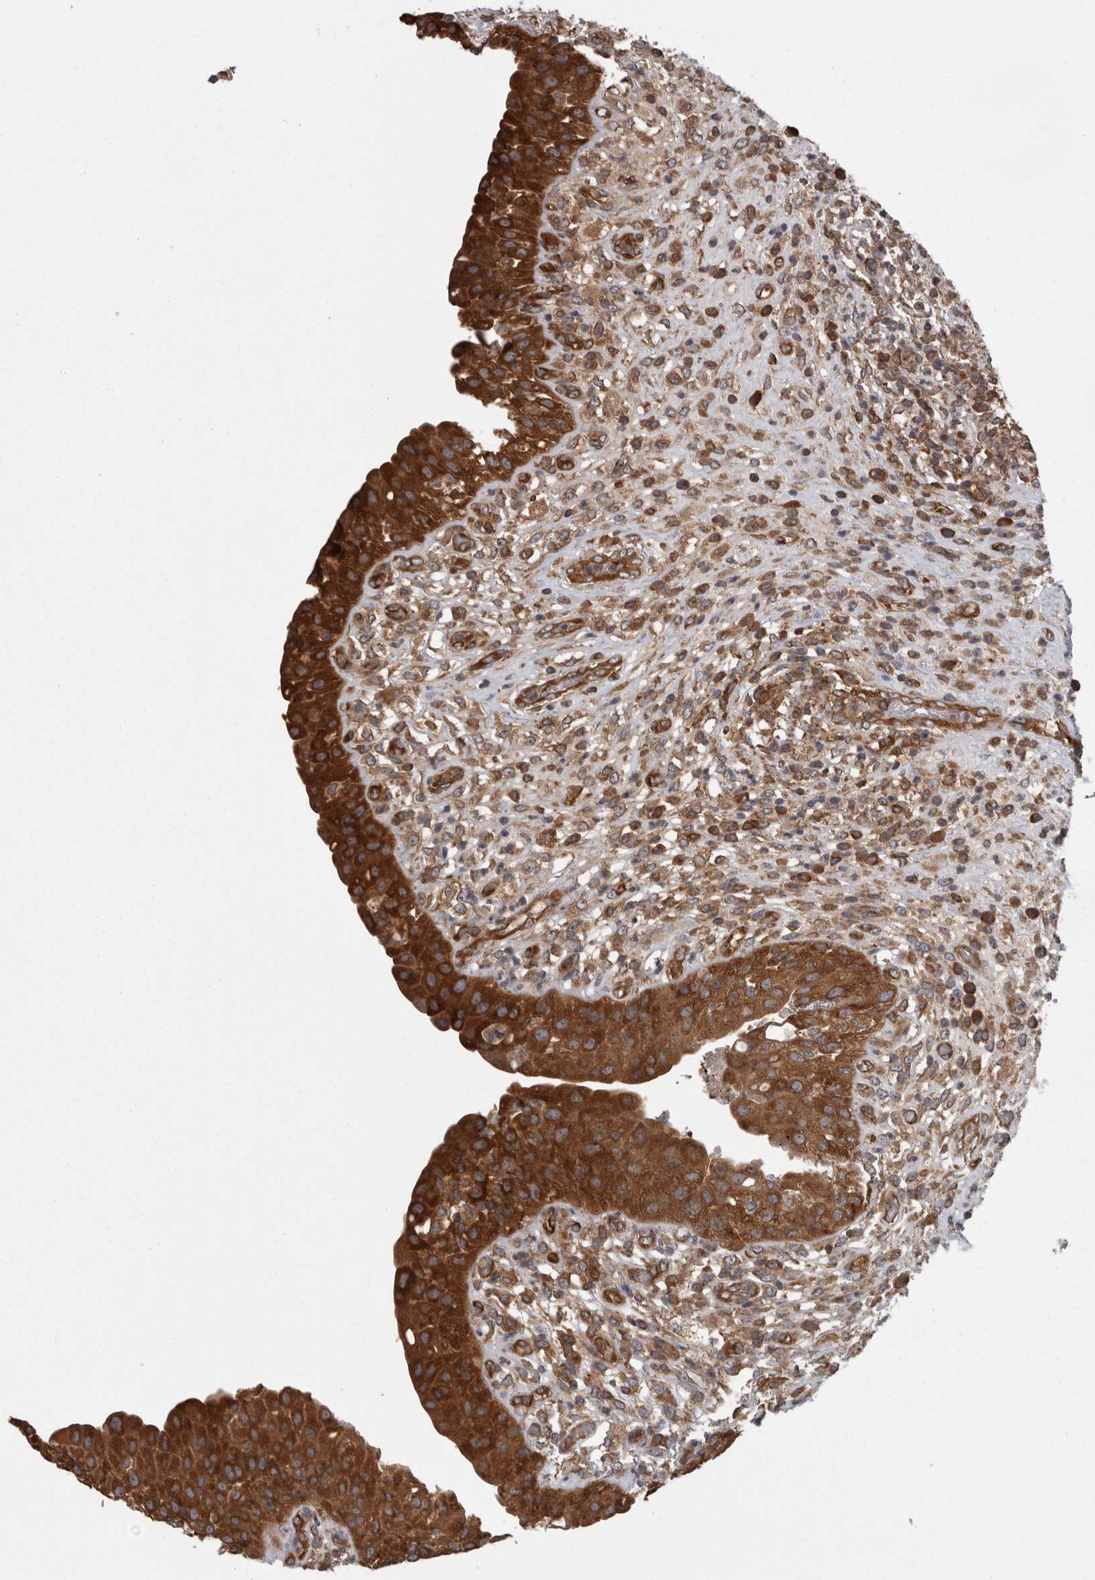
{"staining": {"intensity": "strong", "quantity": ">75%", "location": "cytoplasmic/membranous"}, "tissue": "urinary bladder", "cell_type": "Urothelial cells", "image_type": "normal", "snomed": [{"axis": "morphology", "description": "Normal tissue, NOS"}, {"axis": "topography", "description": "Urinary bladder"}], "caption": "Benign urinary bladder demonstrates strong cytoplasmic/membranous staining in approximately >75% of urothelial cells, visualized by immunohistochemistry.", "gene": "SMCR8", "patient": {"sex": "female", "age": 62}}